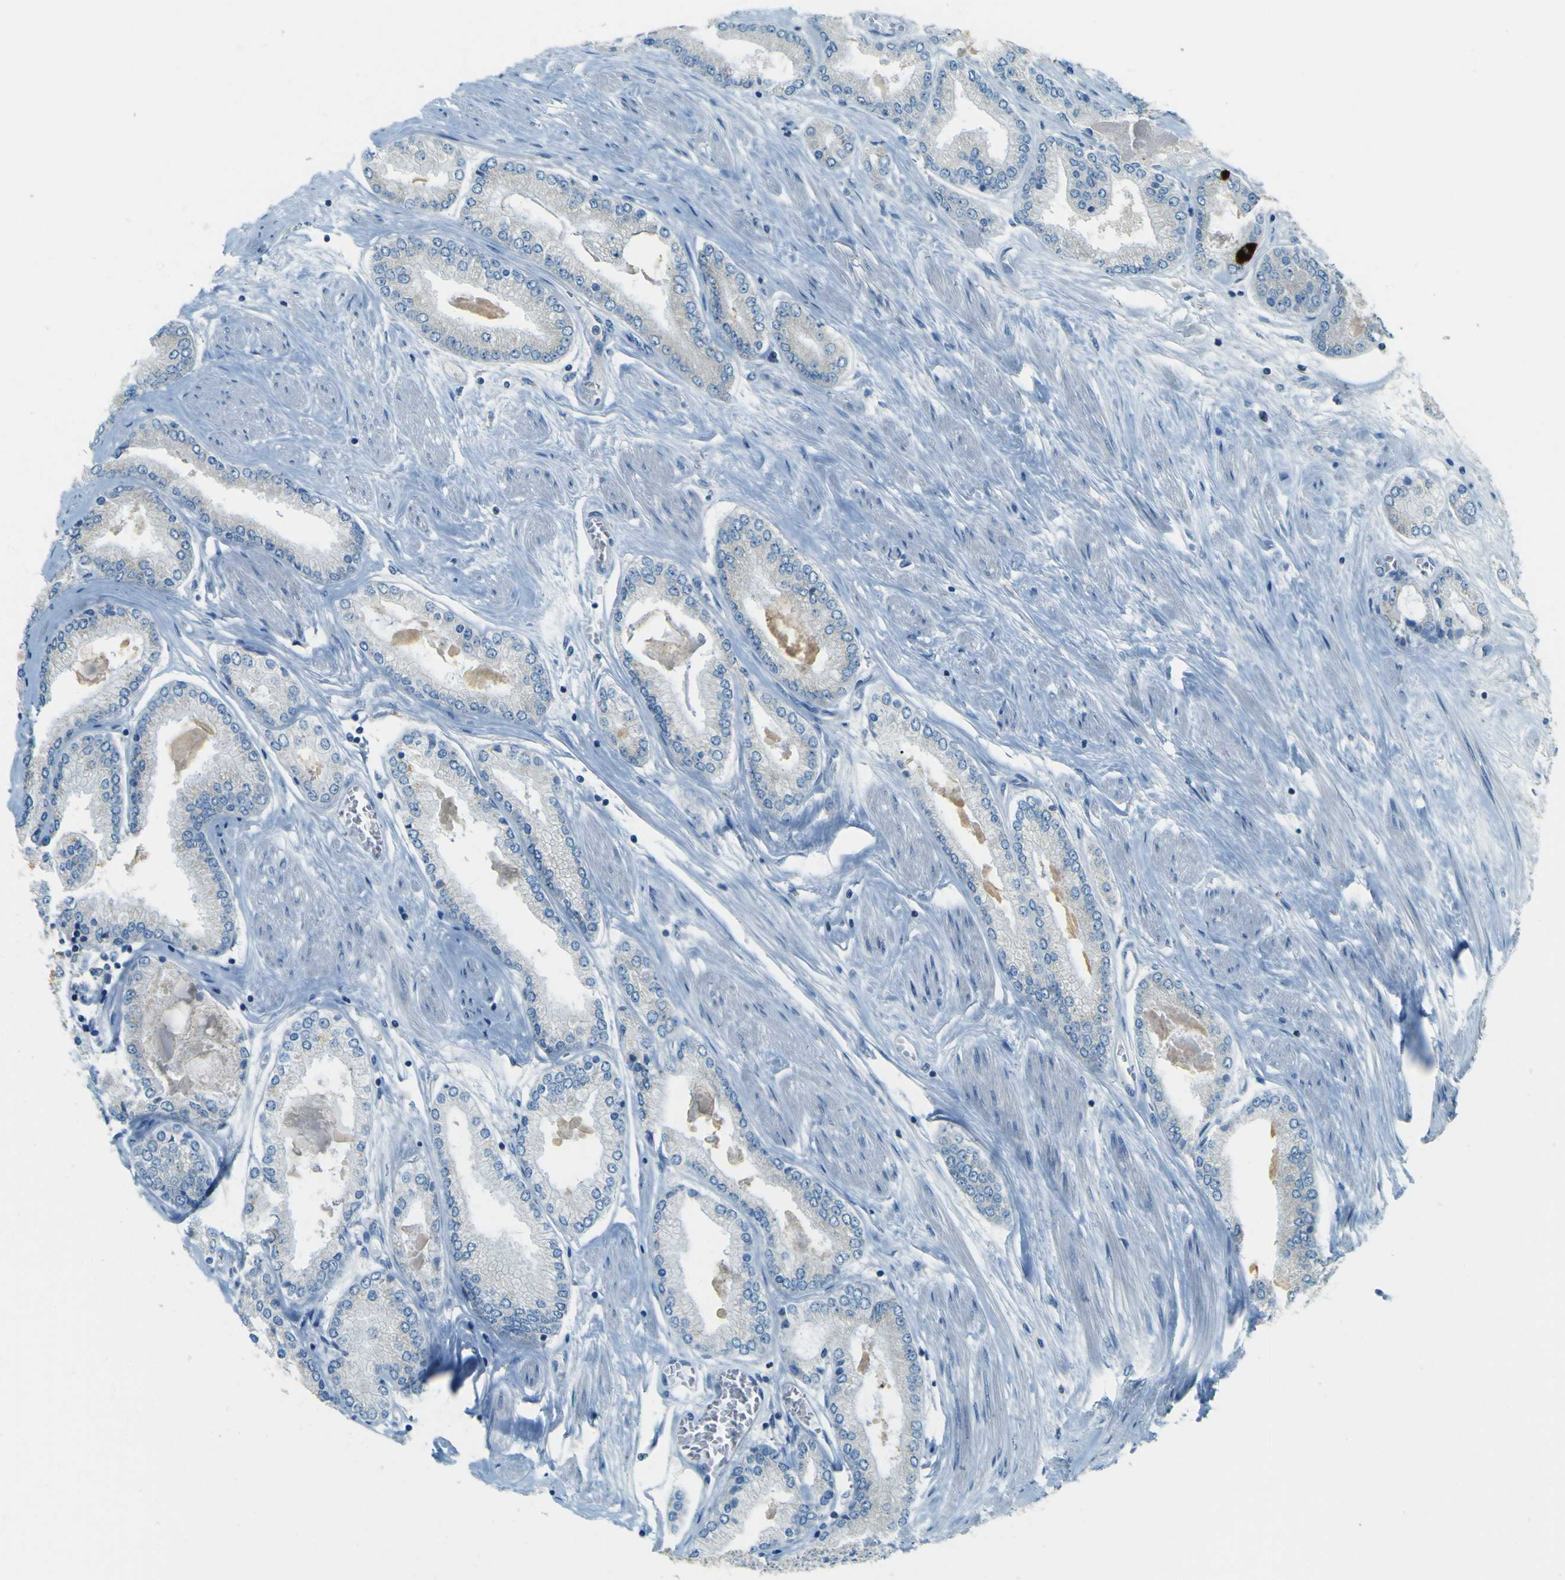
{"staining": {"intensity": "negative", "quantity": "none", "location": "none"}, "tissue": "prostate cancer", "cell_type": "Tumor cells", "image_type": "cancer", "snomed": [{"axis": "morphology", "description": "Adenocarcinoma, High grade"}, {"axis": "topography", "description": "Prostate"}], "caption": "Immunohistochemistry (IHC) histopathology image of prostate cancer stained for a protein (brown), which reveals no expression in tumor cells. (DAB immunohistochemistry (IHC) visualized using brightfield microscopy, high magnification).", "gene": "FKTN", "patient": {"sex": "male", "age": 56}}